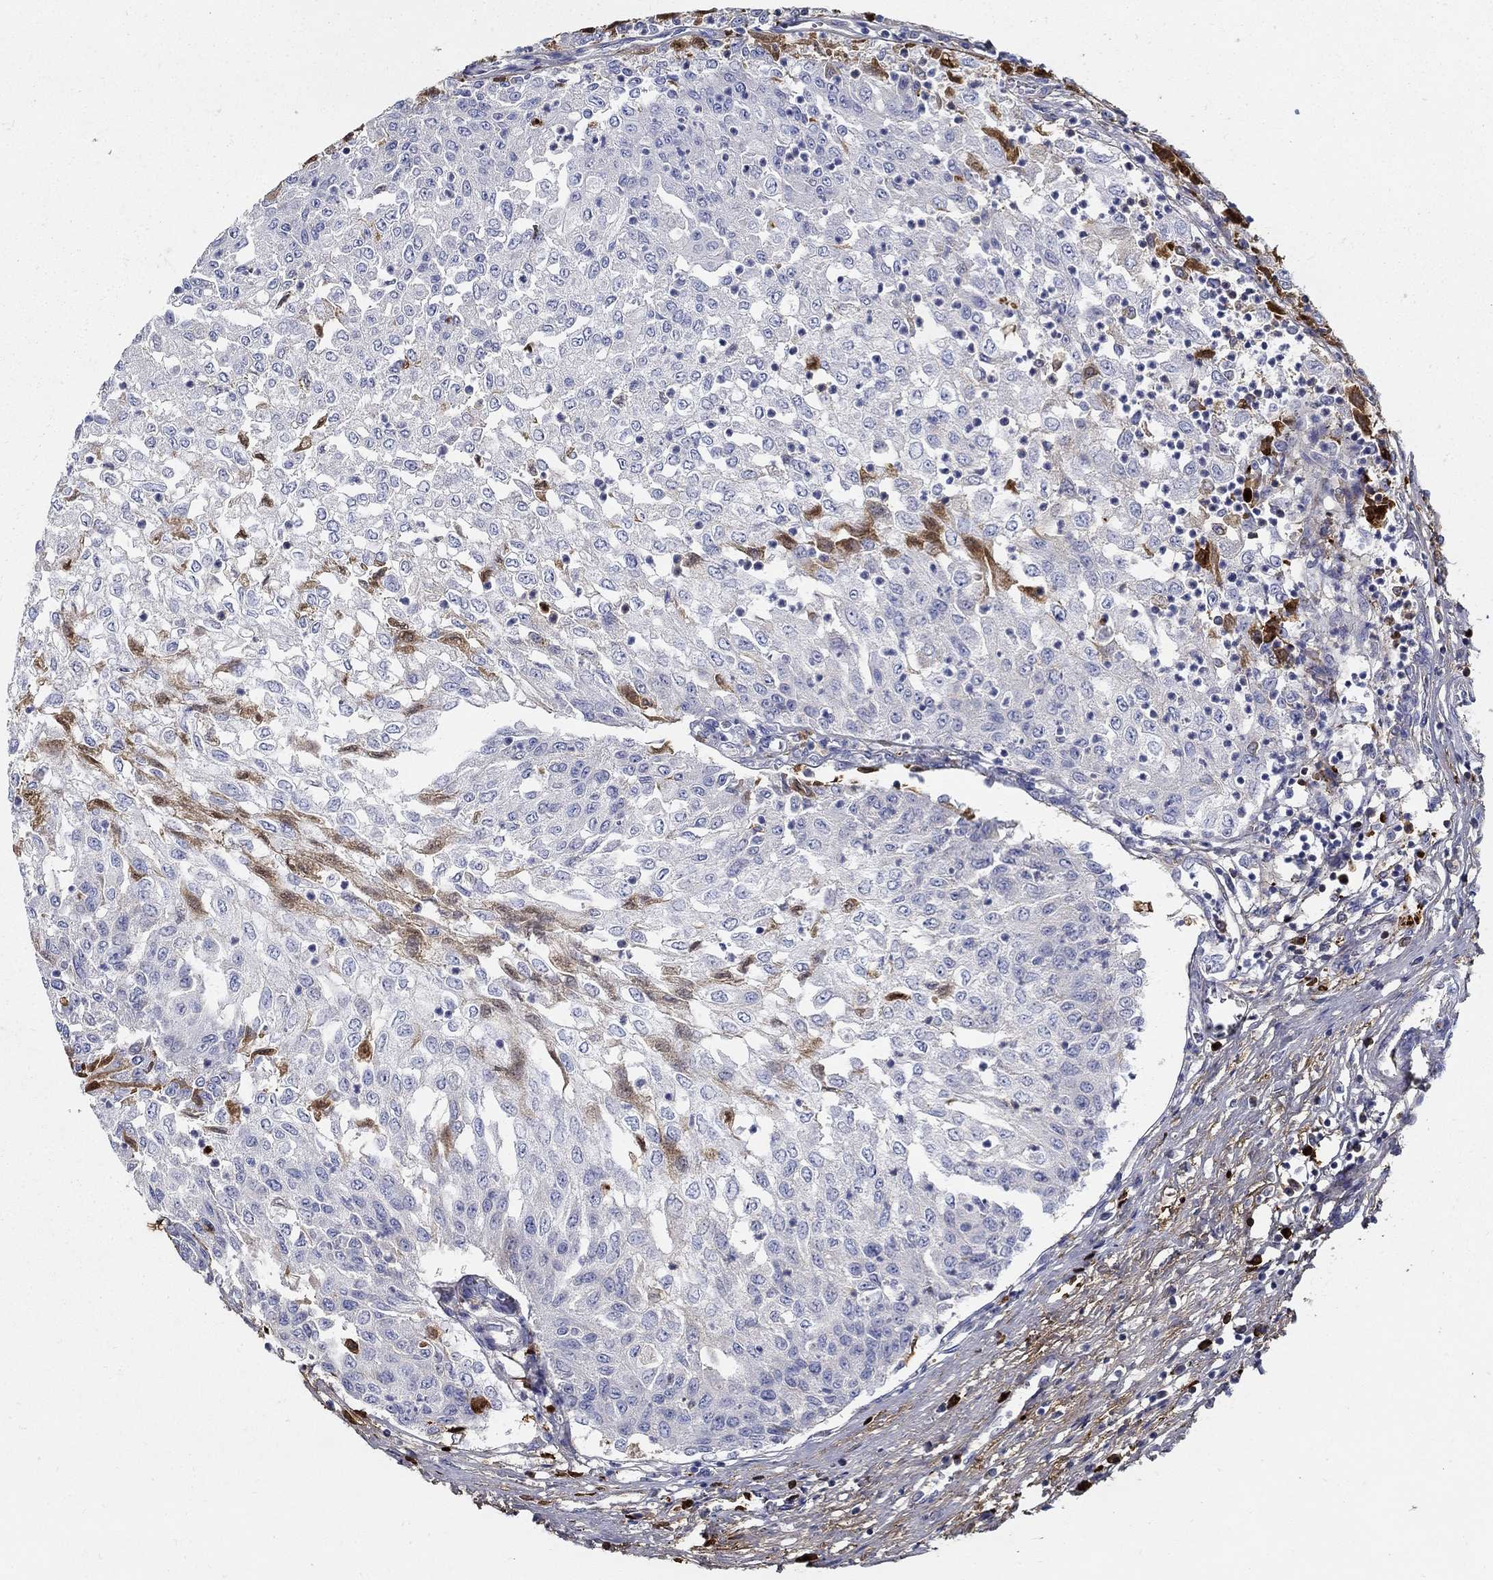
{"staining": {"intensity": "moderate", "quantity": "<25%", "location": "cytoplasmic/membranous"}, "tissue": "urothelial cancer", "cell_type": "Tumor cells", "image_type": "cancer", "snomed": [{"axis": "morphology", "description": "Urothelial carcinoma, Low grade"}, {"axis": "topography", "description": "Urinary bladder"}], "caption": "Immunohistochemical staining of human urothelial cancer displays moderate cytoplasmic/membranous protein expression in approximately <25% of tumor cells.", "gene": "TGFBI", "patient": {"sex": "male", "age": 78}}